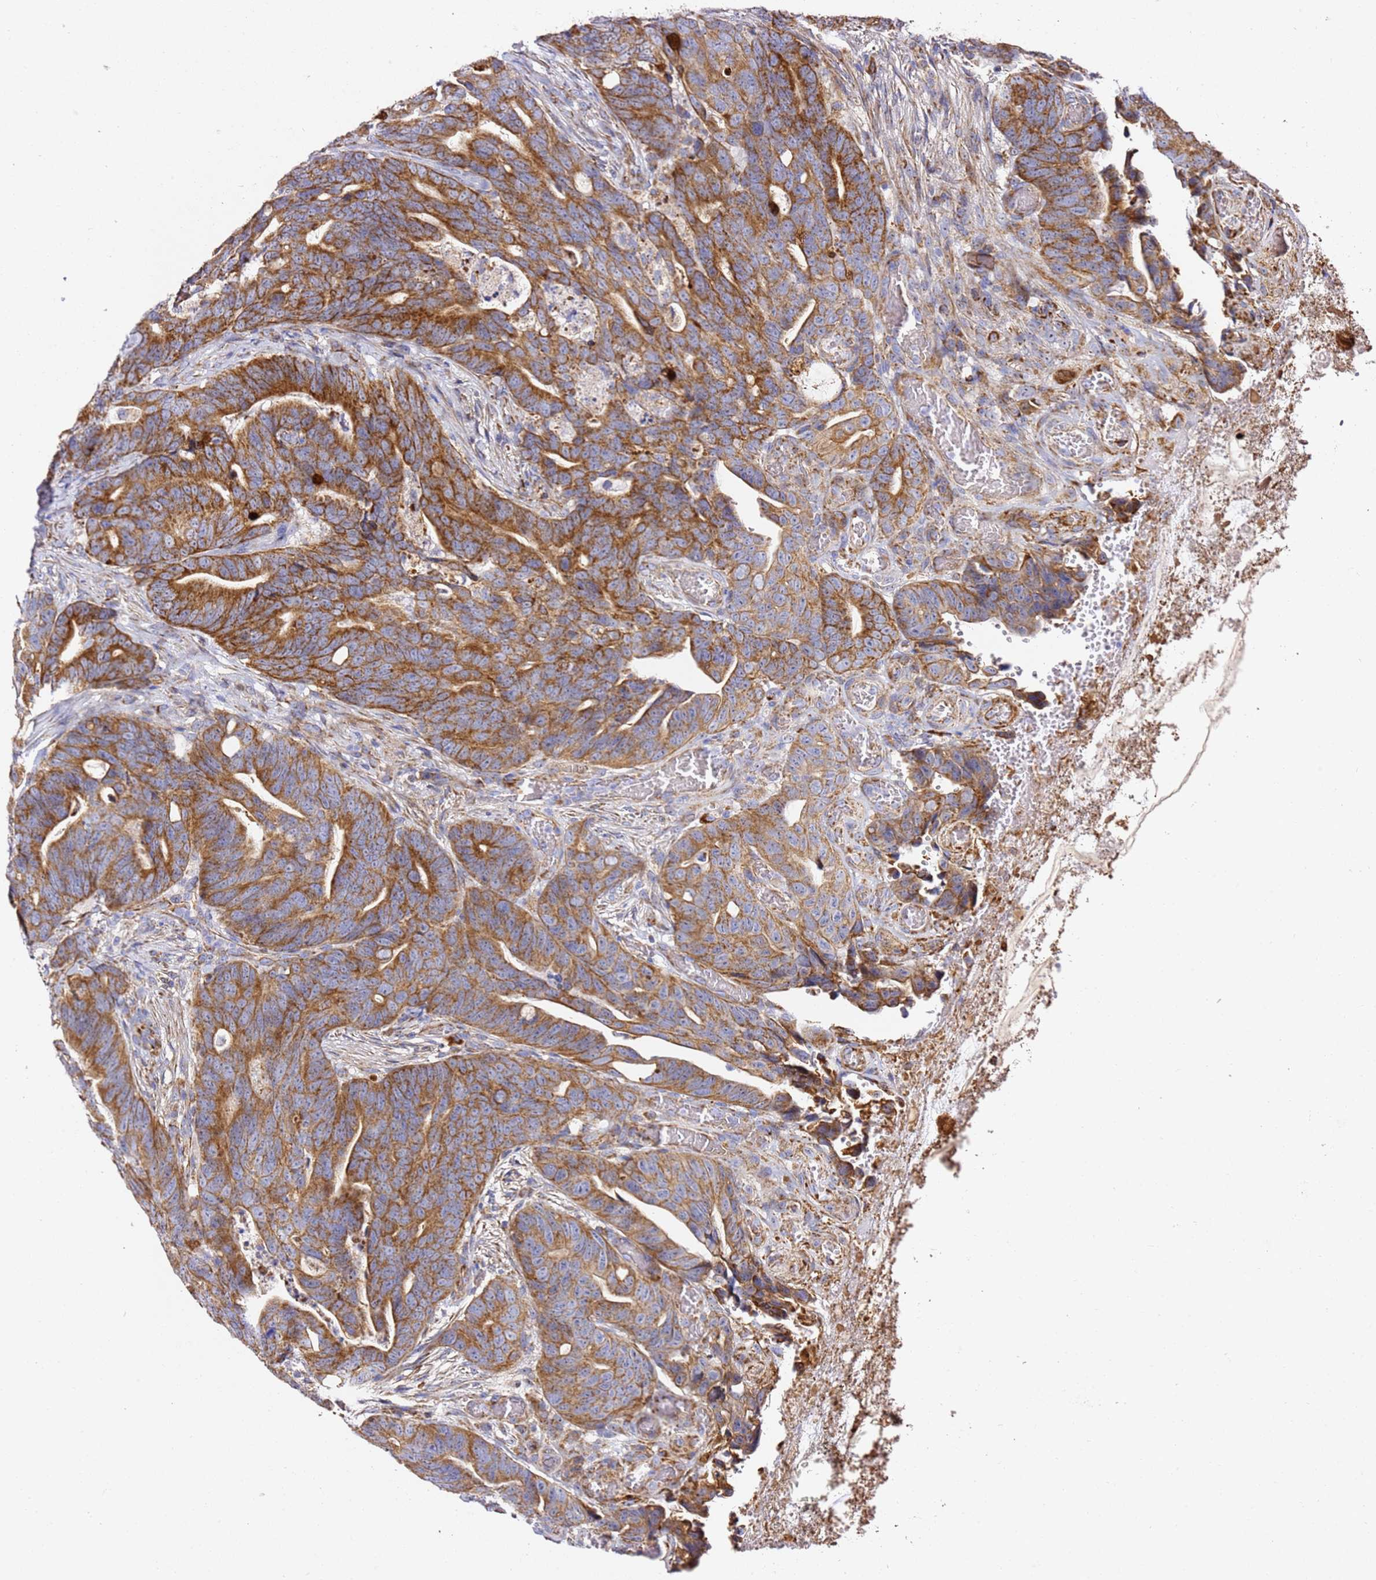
{"staining": {"intensity": "moderate", "quantity": ">75%", "location": "cytoplasmic/membranous"}, "tissue": "colorectal cancer", "cell_type": "Tumor cells", "image_type": "cancer", "snomed": [{"axis": "morphology", "description": "Adenocarcinoma, NOS"}, {"axis": "topography", "description": "Colon"}], "caption": "Protein staining displays moderate cytoplasmic/membranous positivity in about >75% of tumor cells in colorectal cancer (adenocarcinoma).", "gene": "NDUFA3", "patient": {"sex": "female", "age": 82}}